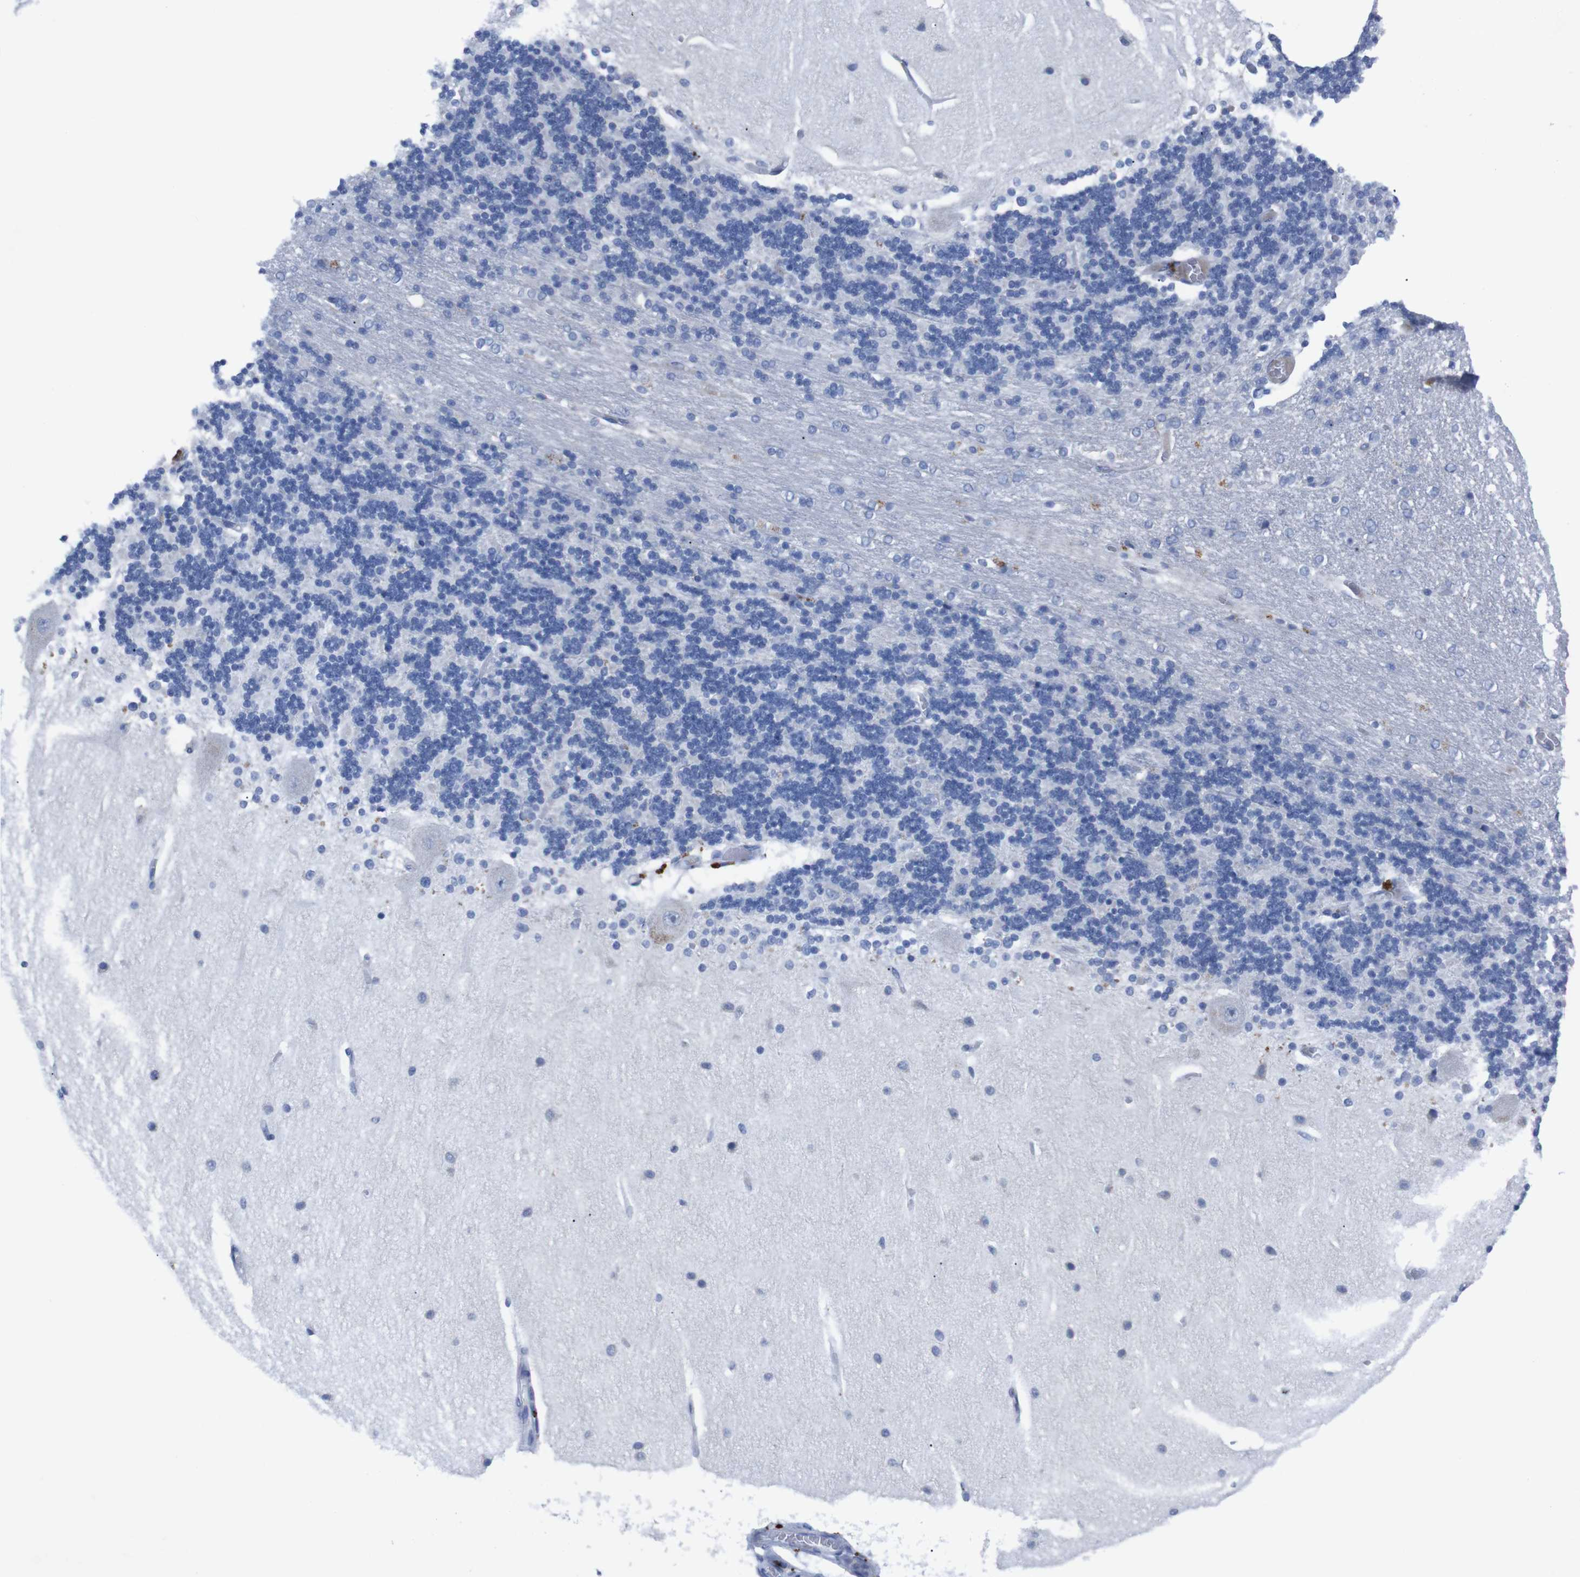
{"staining": {"intensity": "negative", "quantity": "none", "location": "none"}, "tissue": "cerebellum", "cell_type": "Cells in granular layer", "image_type": "normal", "snomed": [{"axis": "morphology", "description": "Normal tissue, NOS"}, {"axis": "topography", "description": "Cerebellum"}], "caption": "The histopathology image displays no staining of cells in granular layer in normal cerebellum.", "gene": "IRF4", "patient": {"sex": "female", "age": 54}}